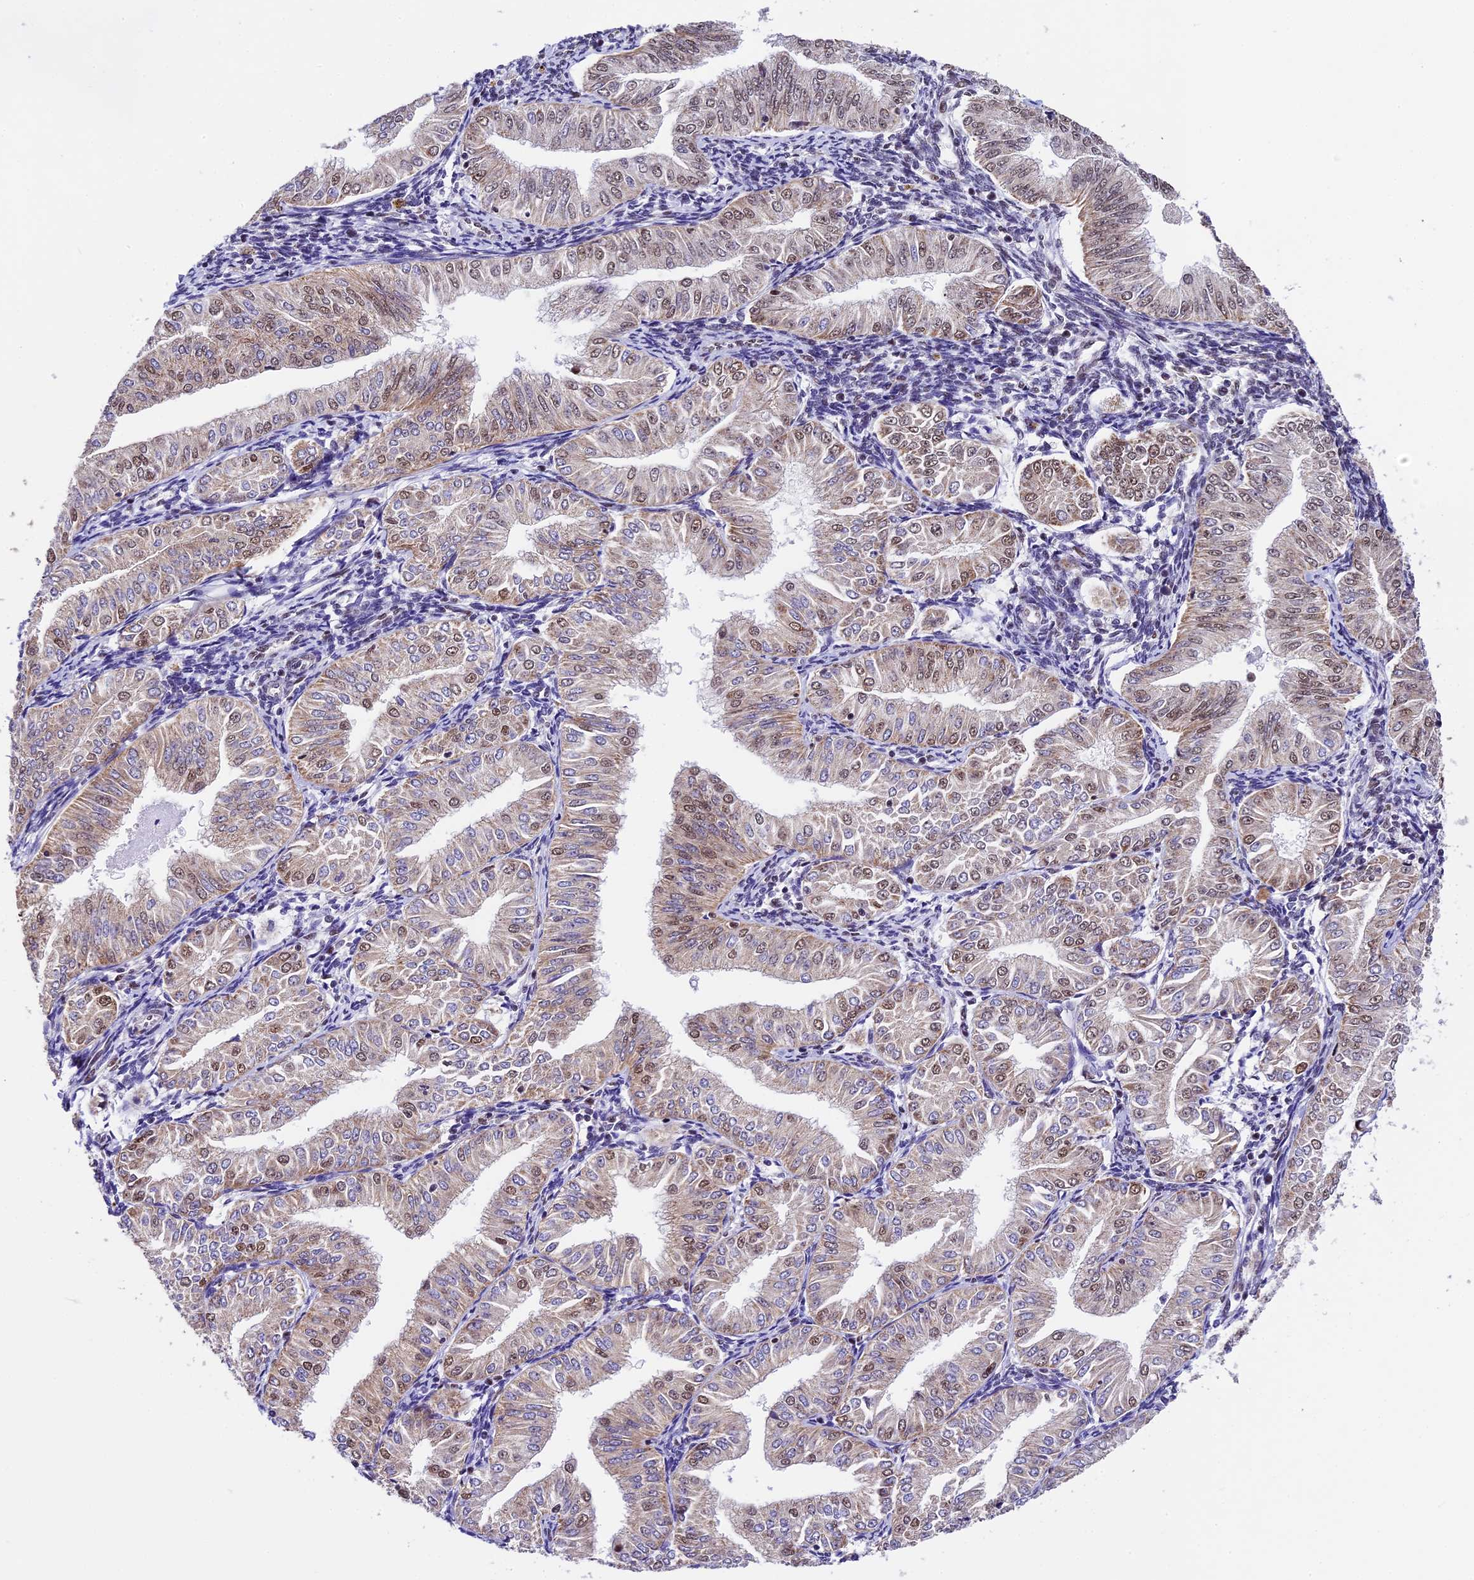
{"staining": {"intensity": "weak", "quantity": "25%-75%", "location": "nuclear"}, "tissue": "endometrial cancer", "cell_type": "Tumor cells", "image_type": "cancer", "snomed": [{"axis": "morphology", "description": "Normal tissue, NOS"}, {"axis": "morphology", "description": "Adenocarcinoma, NOS"}, {"axis": "topography", "description": "Endometrium"}], "caption": "DAB immunohistochemical staining of human endometrial adenocarcinoma displays weak nuclear protein staining in approximately 25%-75% of tumor cells.", "gene": "CARS2", "patient": {"sex": "female", "age": 53}}